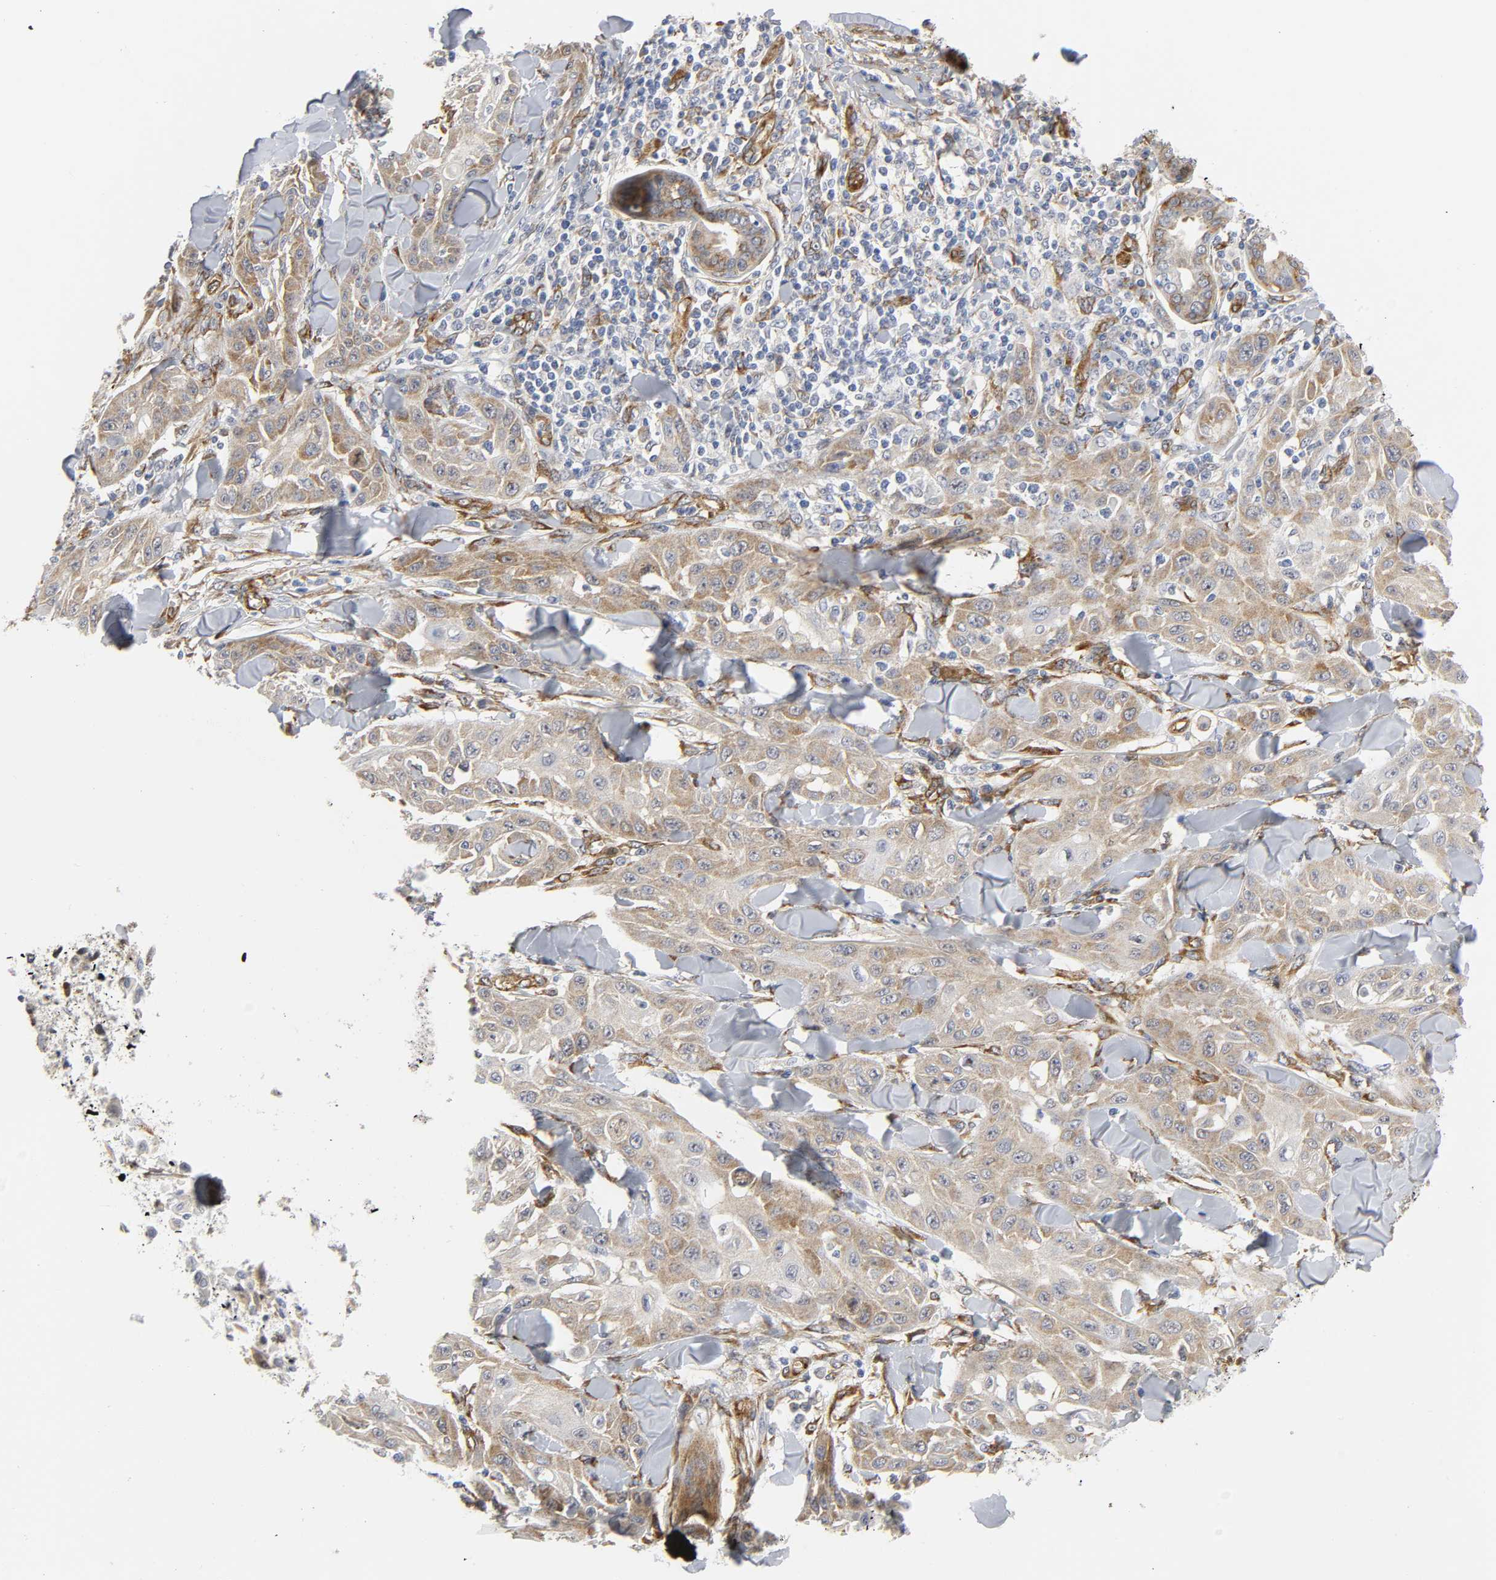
{"staining": {"intensity": "moderate", "quantity": ">75%", "location": "cytoplasmic/membranous"}, "tissue": "skin cancer", "cell_type": "Tumor cells", "image_type": "cancer", "snomed": [{"axis": "morphology", "description": "Squamous cell carcinoma, NOS"}, {"axis": "topography", "description": "Skin"}], "caption": "Brown immunohistochemical staining in squamous cell carcinoma (skin) displays moderate cytoplasmic/membranous staining in approximately >75% of tumor cells.", "gene": "DOCK1", "patient": {"sex": "male", "age": 24}}